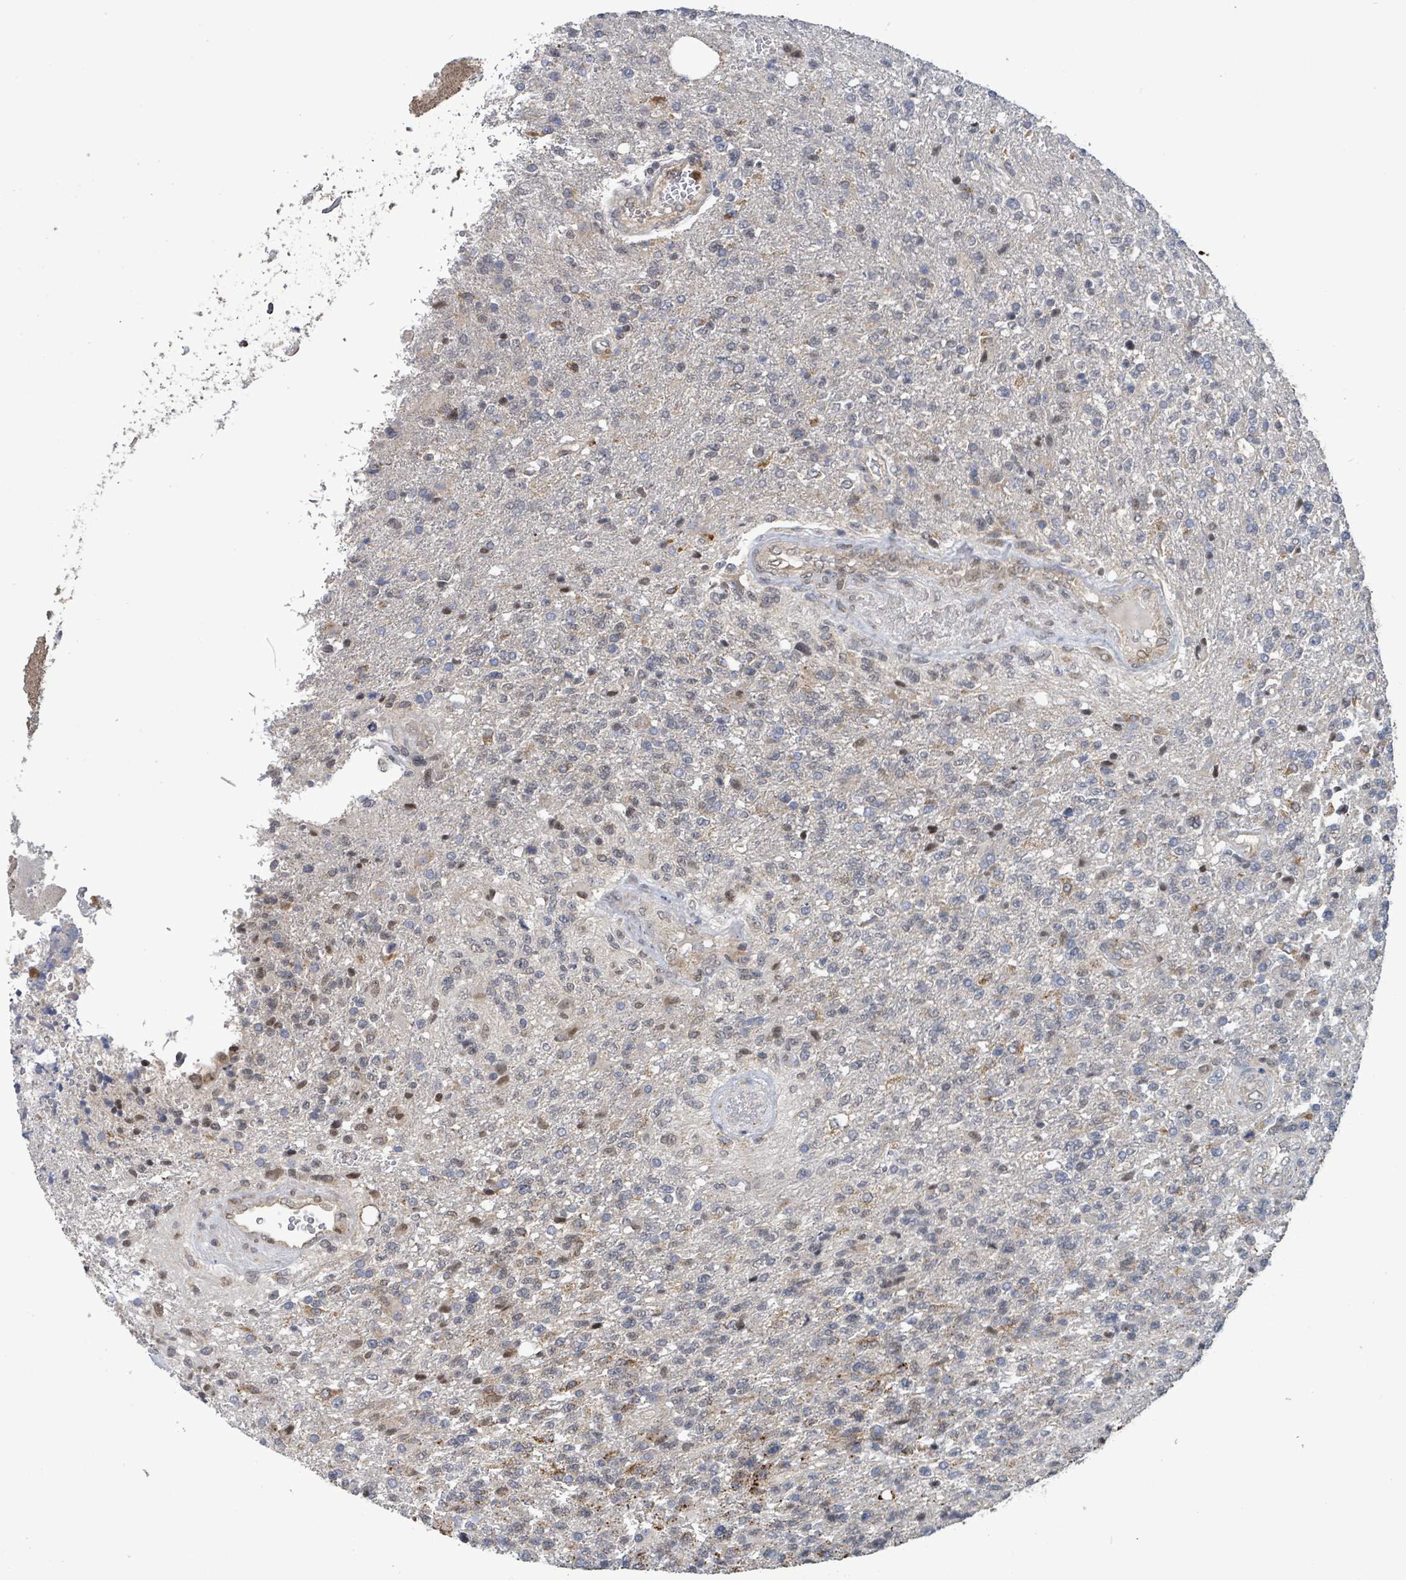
{"staining": {"intensity": "negative", "quantity": "none", "location": "none"}, "tissue": "glioma", "cell_type": "Tumor cells", "image_type": "cancer", "snomed": [{"axis": "morphology", "description": "Glioma, malignant, High grade"}, {"axis": "topography", "description": "Brain"}], "caption": "An immunohistochemistry (IHC) micrograph of glioma is shown. There is no staining in tumor cells of glioma.", "gene": "COQ6", "patient": {"sex": "male", "age": 56}}